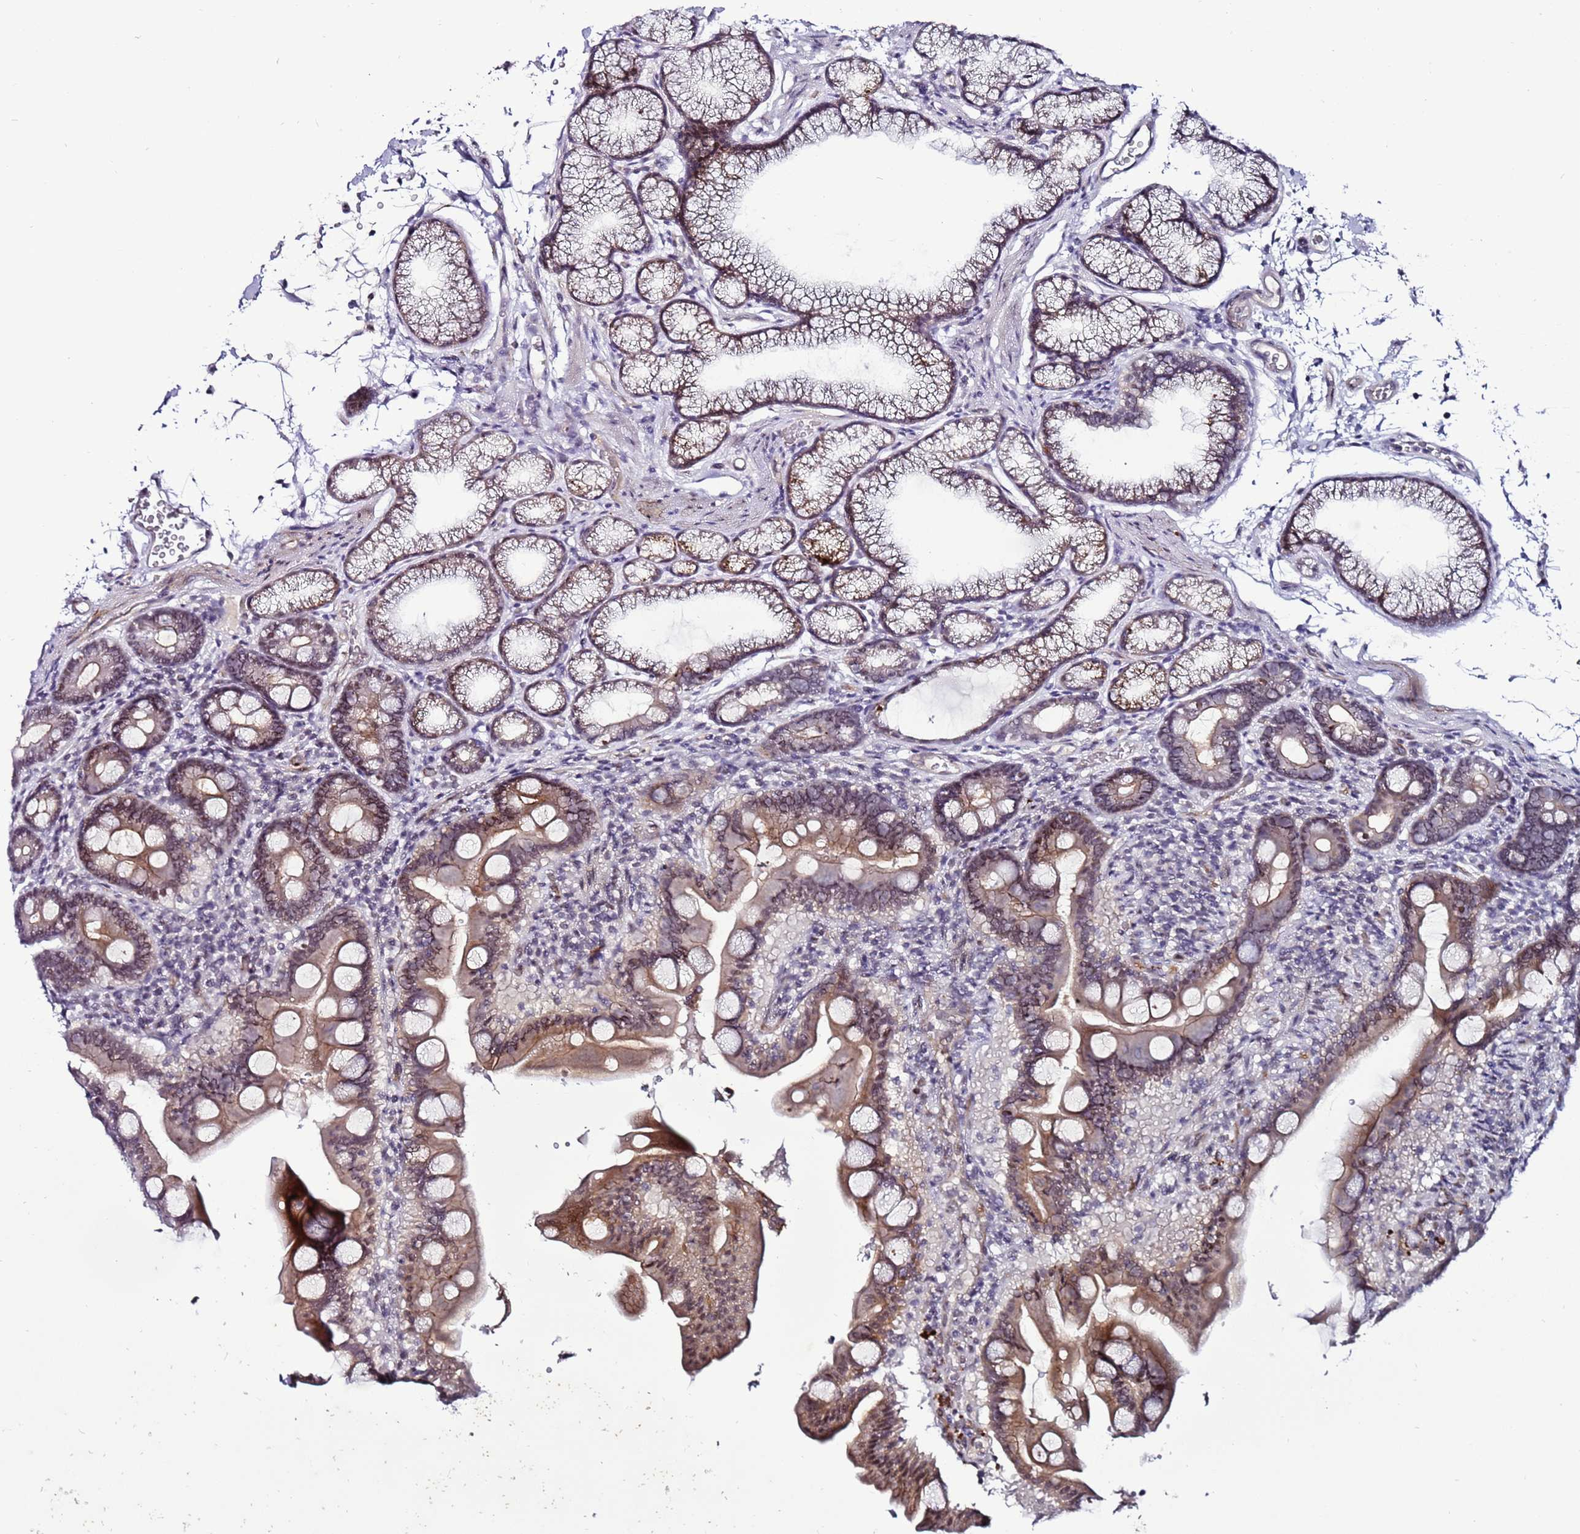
{"staining": {"intensity": "strong", "quantity": "<25%", "location": "cytoplasmic/membranous,nuclear"}, "tissue": "duodenum", "cell_type": "Glandular cells", "image_type": "normal", "snomed": [{"axis": "morphology", "description": "Normal tissue, NOS"}, {"axis": "topography", "description": "Duodenum"}], "caption": "Glandular cells show medium levels of strong cytoplasmic/membranous,nuclear staining in approximately <25% of cells in benign human duodenum.", "gene": "PSMA7", "patient": {"sex": "male", "age": 54}}